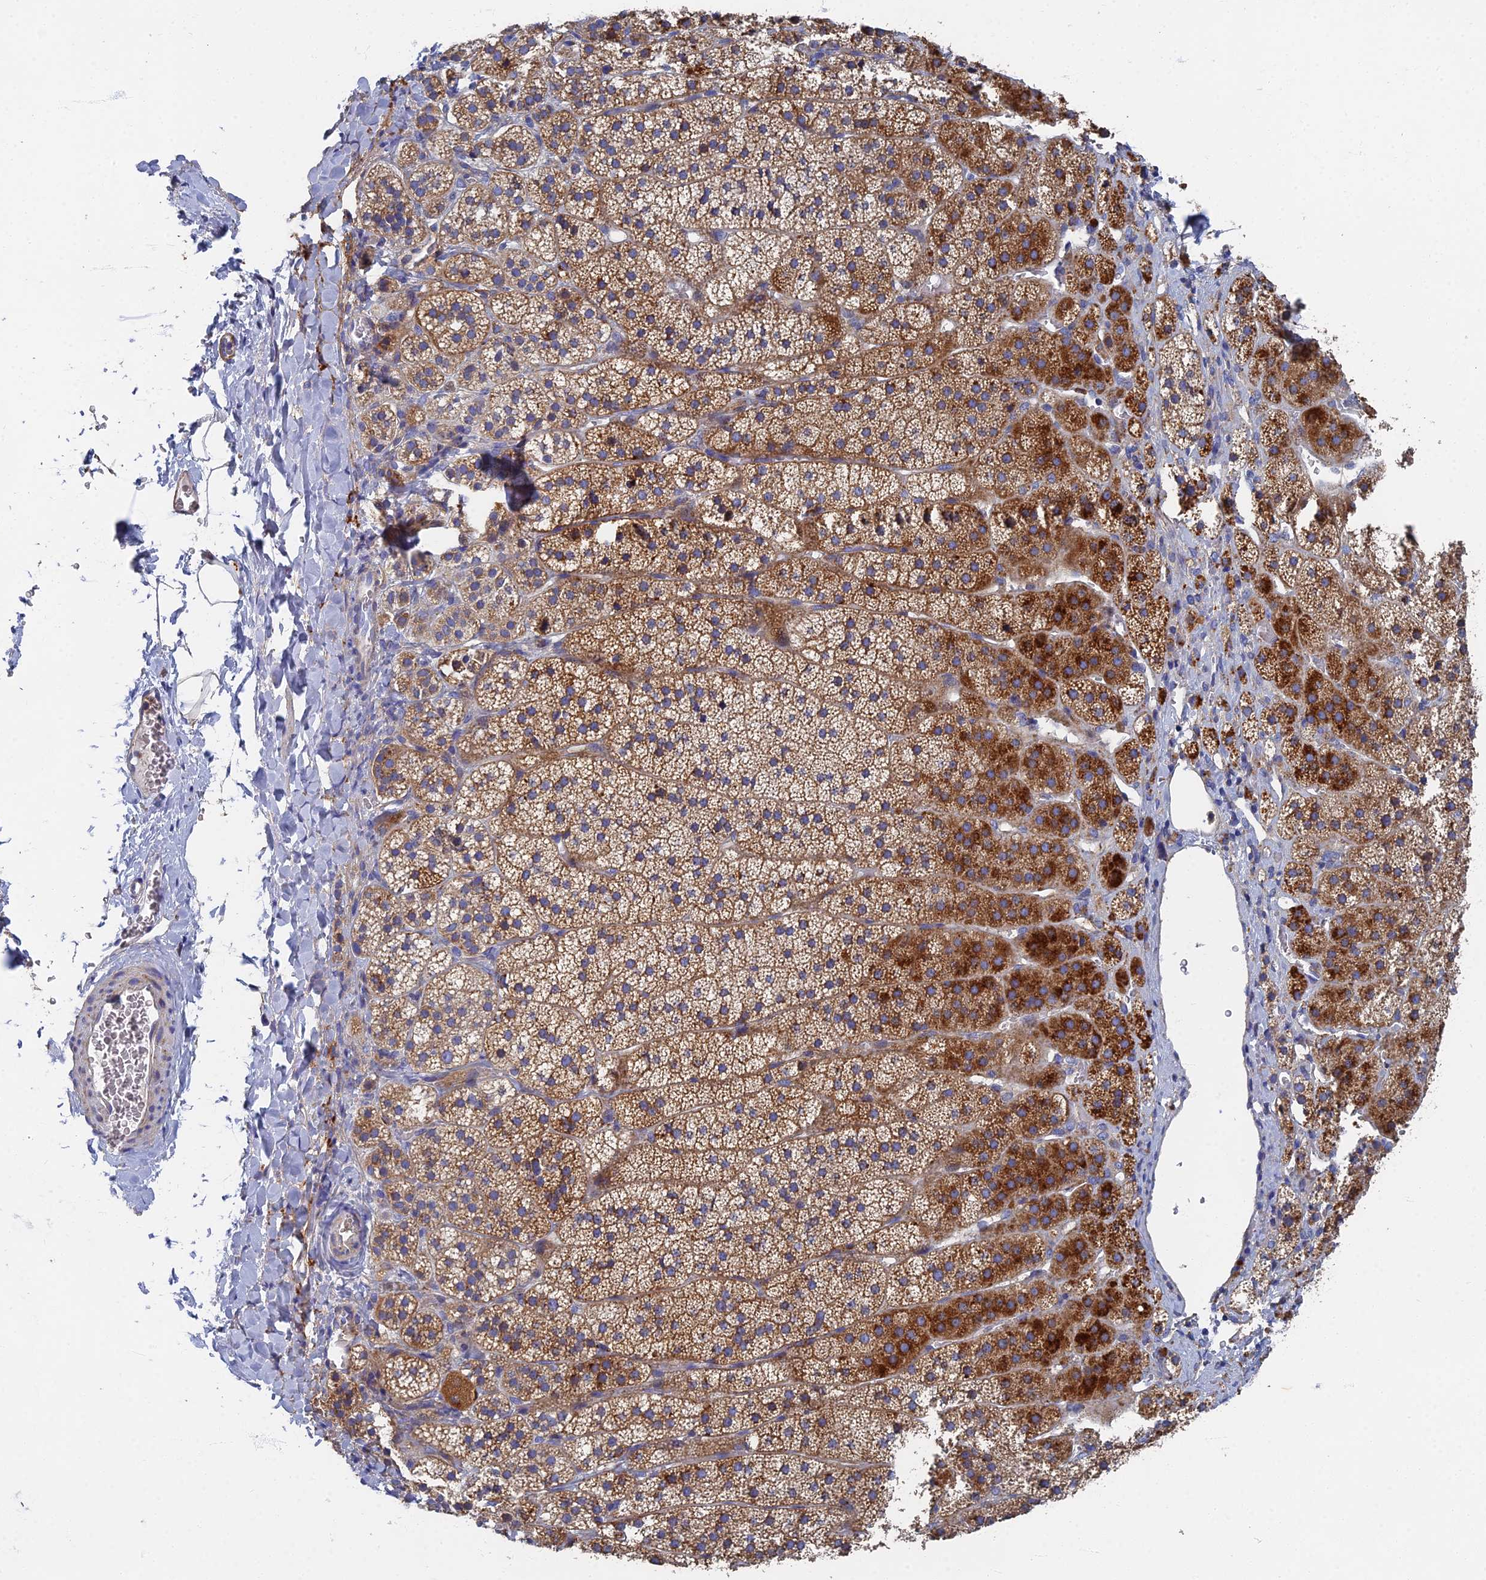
{"staining": {"intensity": "strong", "quantity": ">75%", "location": "cytoplasmic/membranous"}, "tissue": "adrenal gland", "cell_type": "Glandular cells", "image_type": "normal", "snomed": [{"axis": "morphology", "description": "Normal tissue, NOS"}, {"axis": "topography", "description": "Adrenal gland"}], "caption": "IHC (DAB (3,3'-diaminobenzidine)) staining of normal human adrenal gland exhibits strong cytoplasmic/membranous protein staining in approximately >75% of glandular cells.", "gene": "RNASEK", "patient": {"sex": "female", "age": 44}}